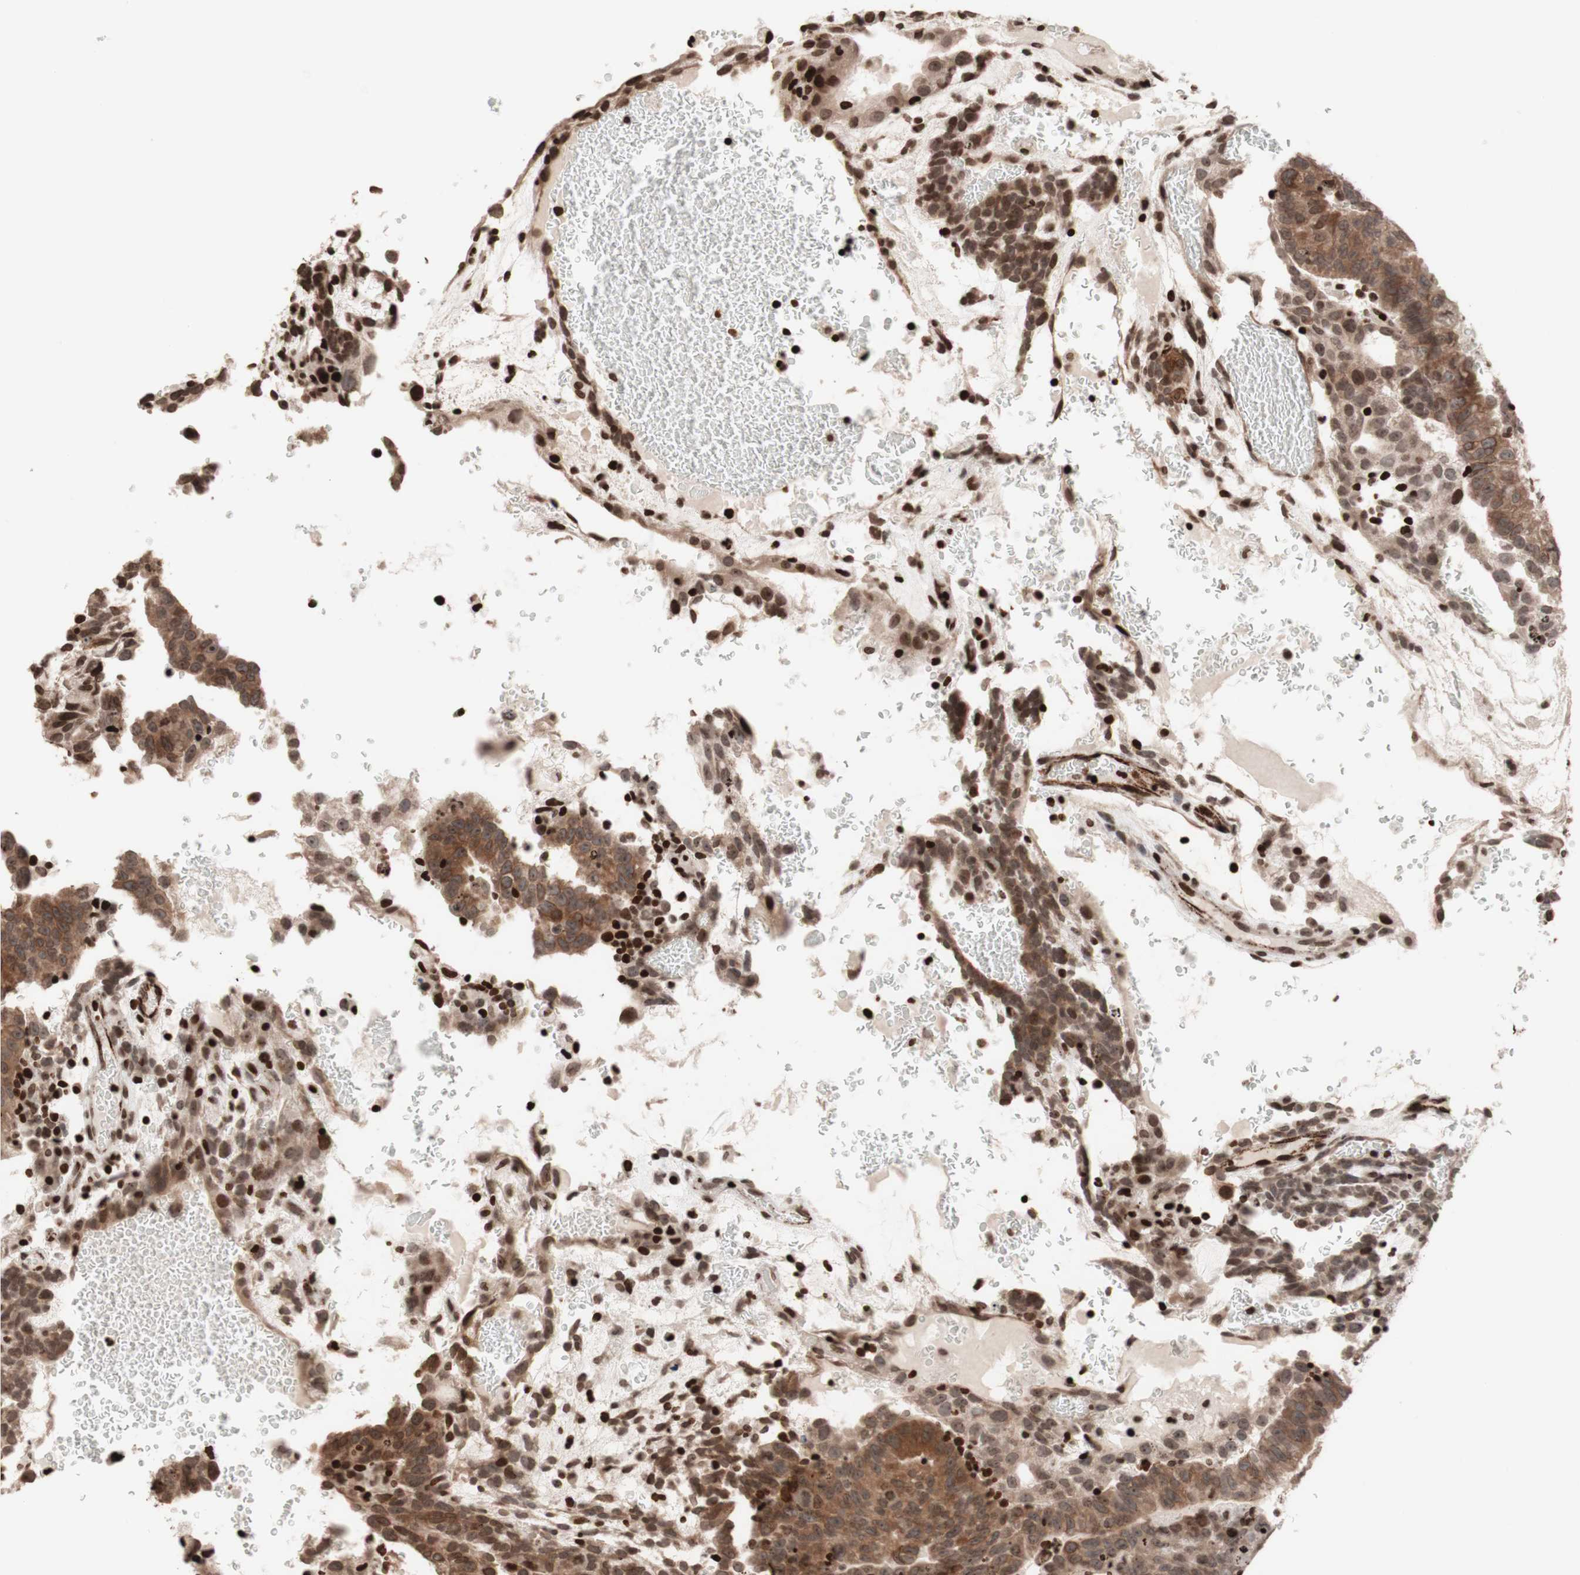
{"staining": {"intensity": "strong", "quantity": ">75%", "location": "cytoplasmic/membranous"}, "tissue": "testis cancer", "cell_type": "Tumor cells", "image_type": "cancer", "snomed": [{"axis": "morphology", "description": "Seminoma, NOS"}, {"axis": "morphology", "description": "Carcinoma, Embryonal, NOS"}, {"axis": "topography", "description": "Testis"}], "caption": "A brown stain highlights strong cytoplasmic/membranous positivity of a protein in testis cancer (seminoma) tumor cells.", "gene": "NCAPD2", "patient": {"sex": "male", "age": 52}}